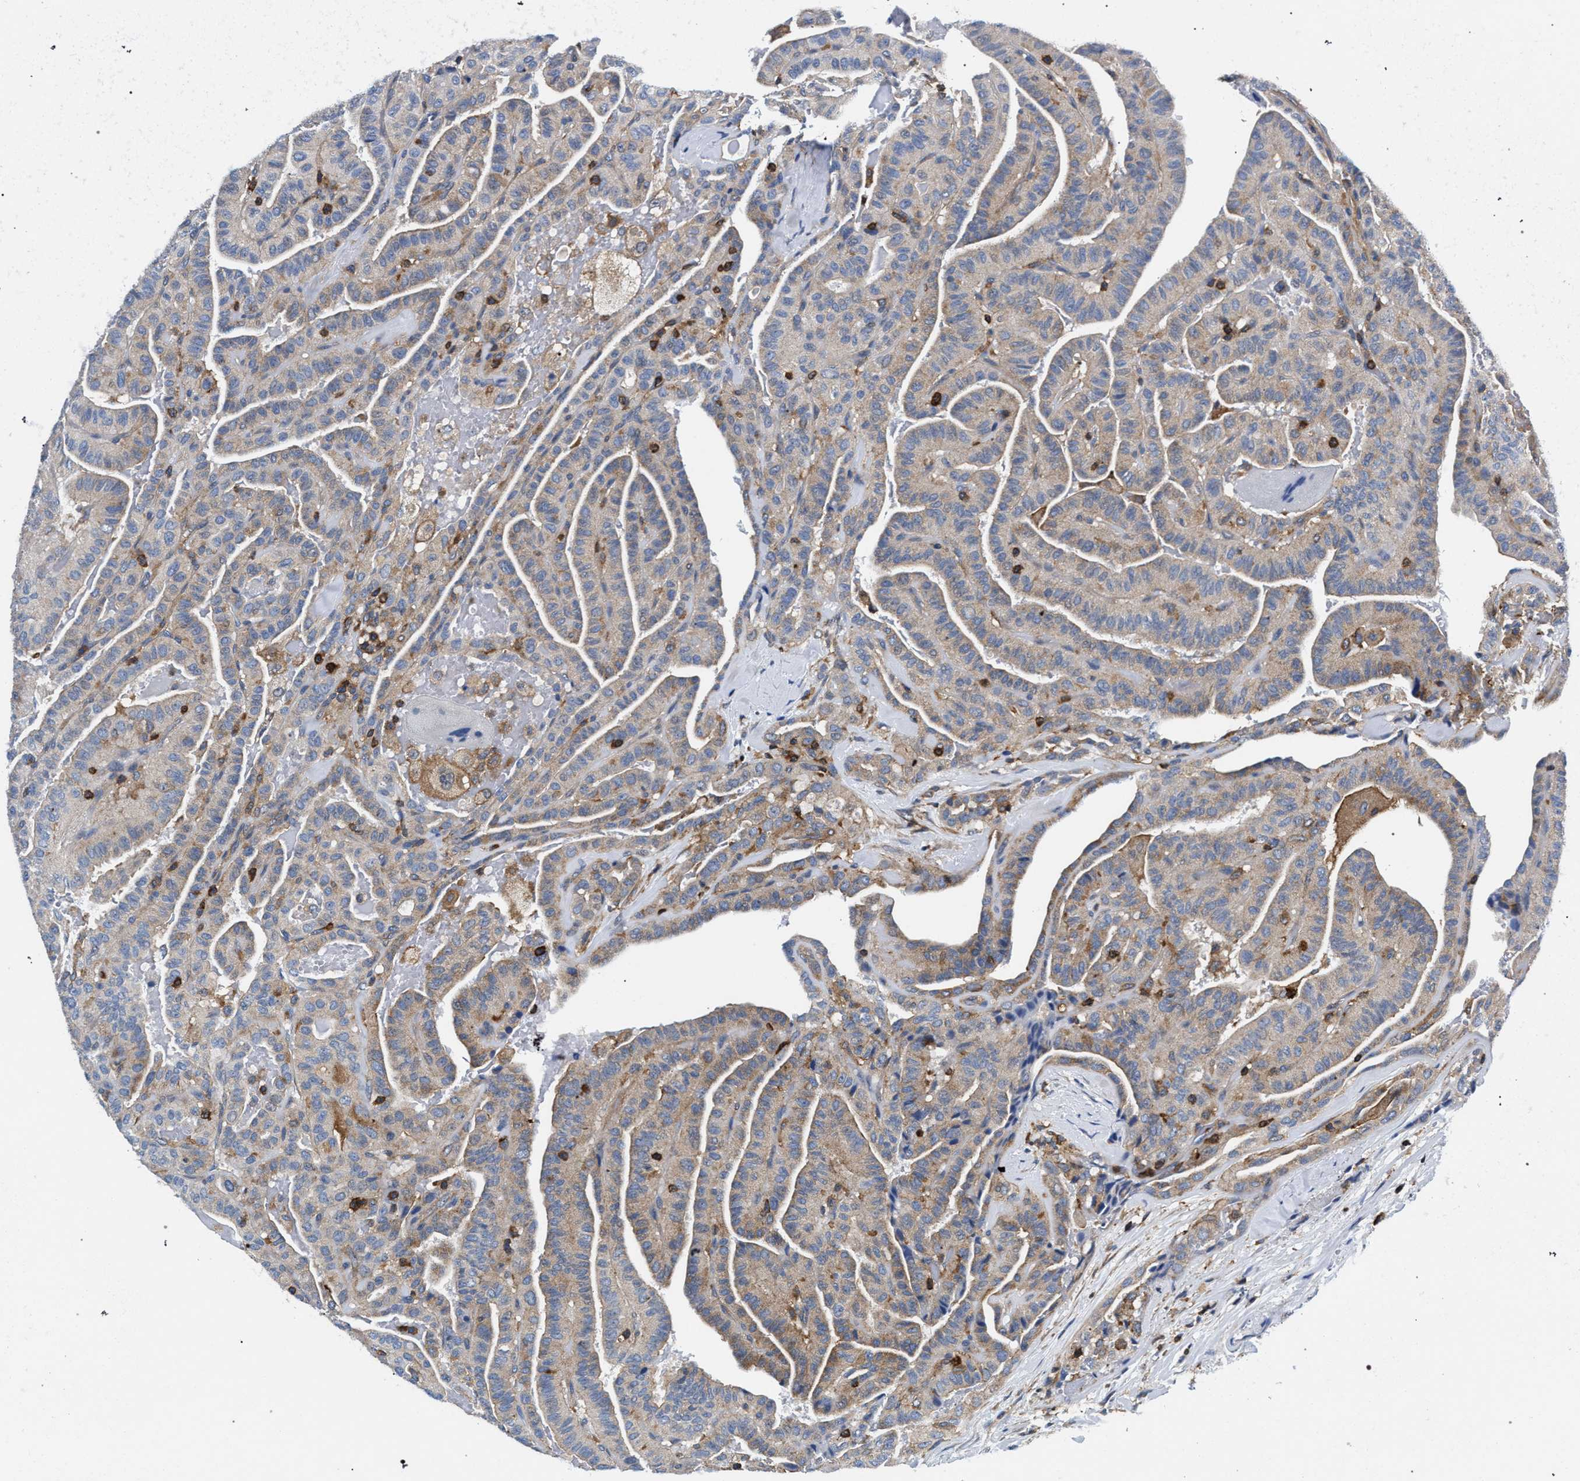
{"staining": {"intensity": "weak", "quantity": "25%-75%", "location": "cytoplasmic/membranous"}, "tissue": "thyroid cancer", "cell_type": "Tumor cells", "image_type": "cancer", "snomed": [{"axis": "morphology", "description": "Papillary adenocarcinoma, NOS"}, {"axis": "topography", "description": "Thyroid gland"}], "caption": "High-magnification brightfield microscopy of papillary adenocarcinoma (thyroid) stained with DAB (3,3'-diaminobenzidine) (brown) and counterstained with hematoxylin (blue). tumor cells exhibit weak cytoplasmic/membranous expression is seen in about25%-75% of cells. The protein is stained brown, and the nuclei are stained in blue (DAB IHC with brightfield microscopy, high magnification).", "gene": "LASP1", "patient": {"sex": "male", "age": 77}}